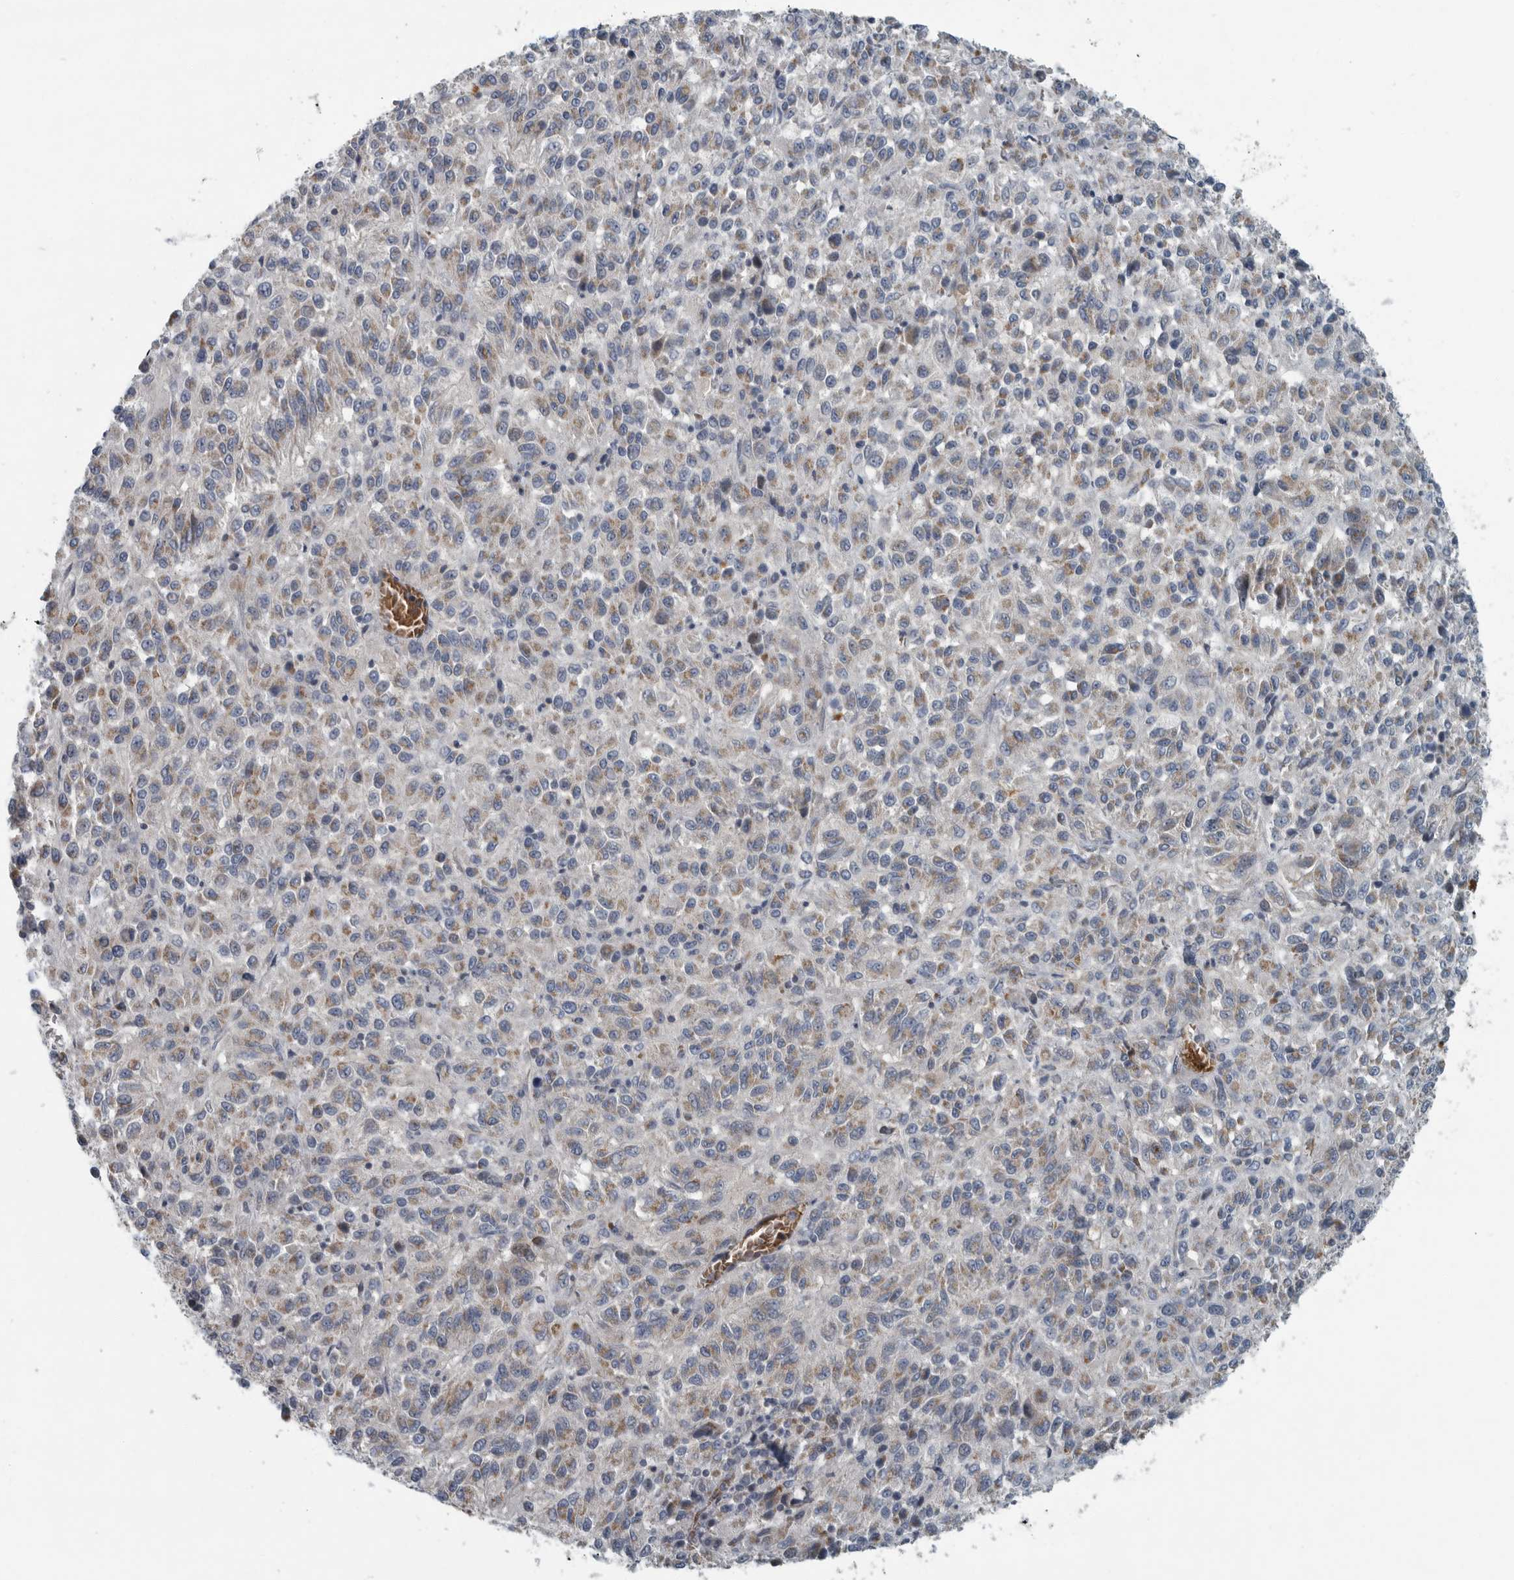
{"staining": {"intensity": "negative", "quantity": "none", "location": "none"}, "tissue": "melanoma", "cell_type": "Tumor cells", "image_type": "cancer", "snomed": [{"axis": "morphology", "description": "Malignant melanoma, Metastatic site"}, {"axis": "topography", "description": "Lung"}], "caption": "Immunohistochemistry (IHC) photomicrograph of human malignant melanoma (metastatic site) stained for a protein (brown), which shows no positivity in tumor cells.", "gene": "MPP3", "patient": {"sex": "male", "age": 64}}